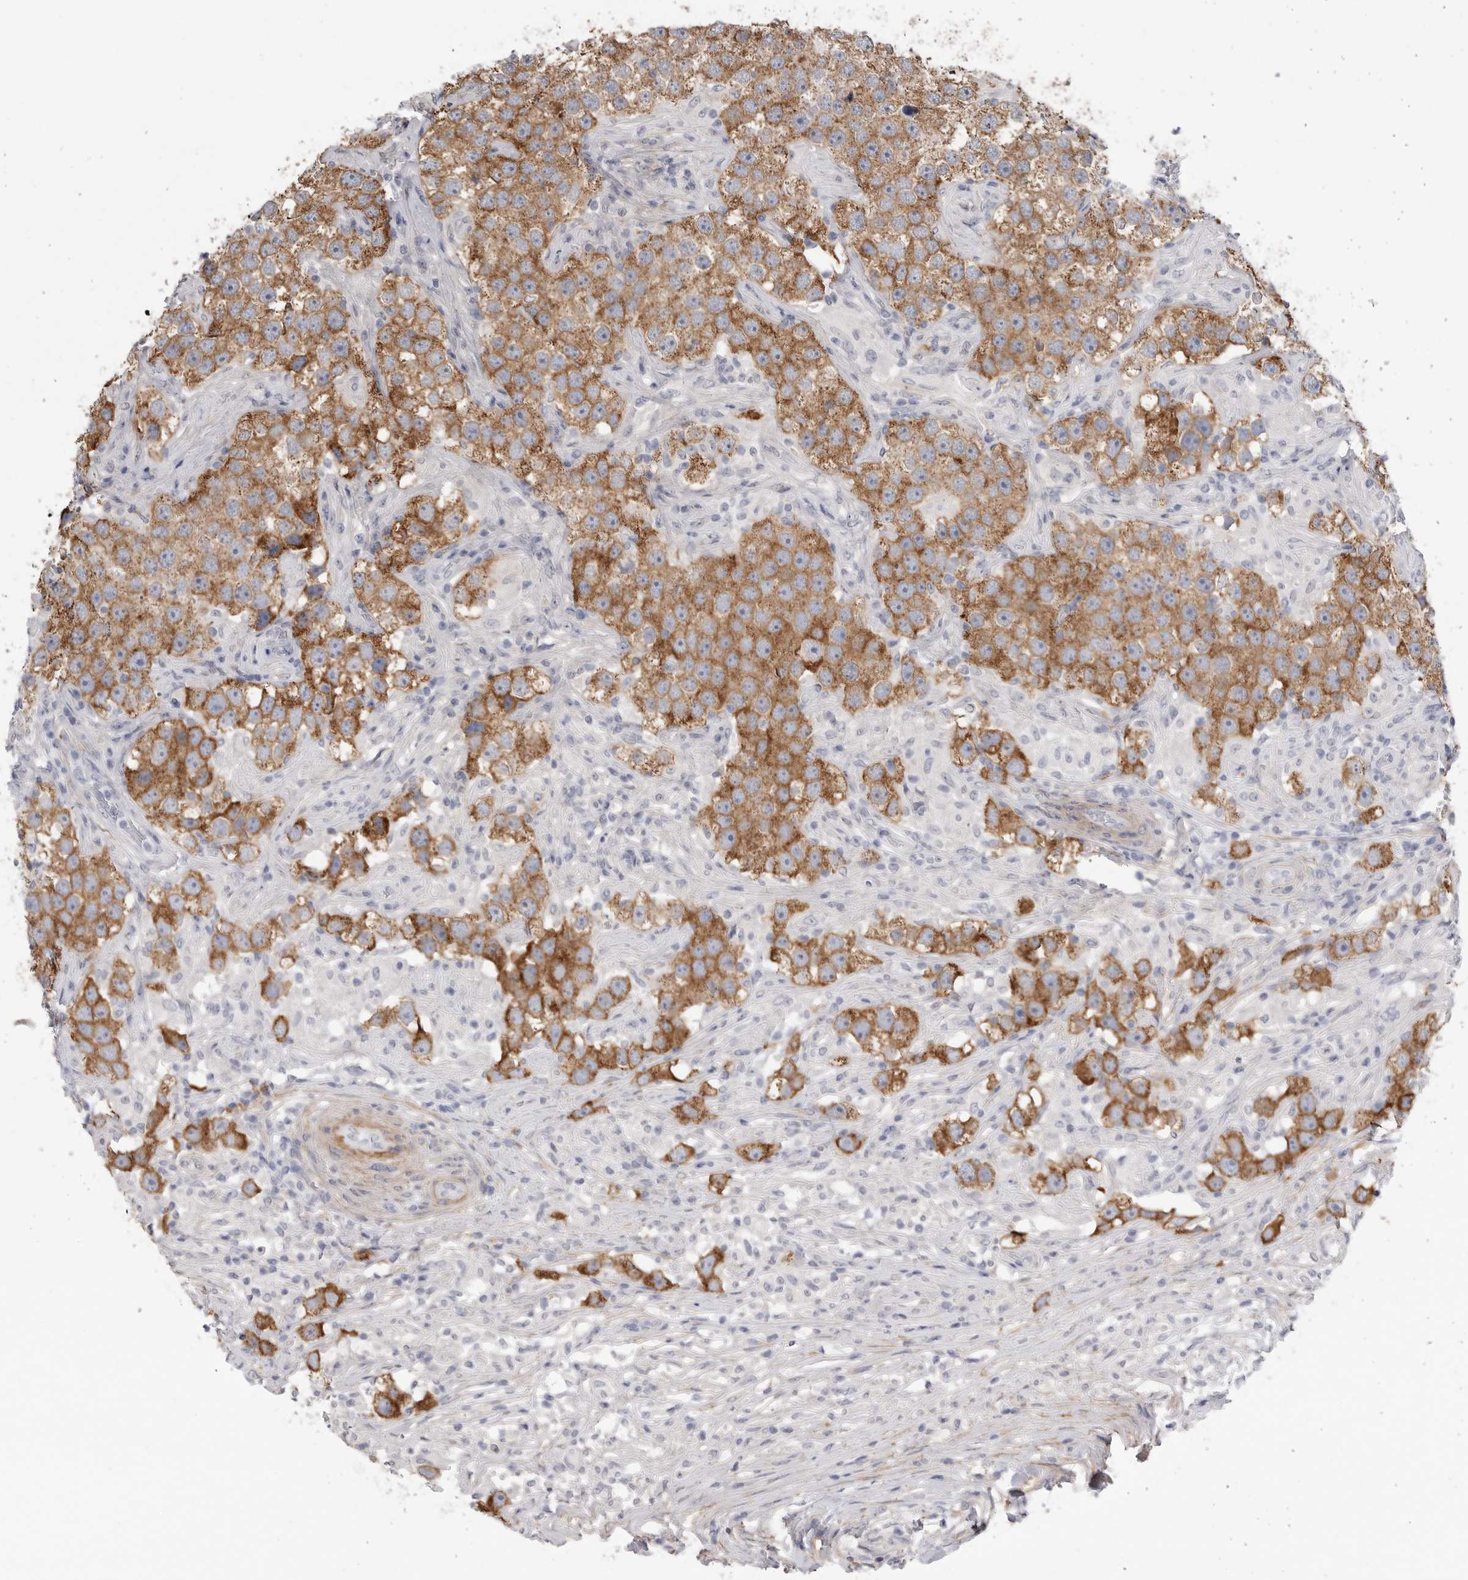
{"staining": {"intensity": "moderate", "quantity": ">75%", "location": "cytoplasmic/membranous"}, "tissue": "testis cancer", "cell_type": "Tumor cells", "image_type": "cancer", "snomed": [{"axis": "morphology", "description": "Seminoma, NOS"}, {"axis": "topography", "description": "Testis"}], "caption": "Protein staining of testis seminoma tissue demonstrates moderate cytoplasmic/membranous positivity in approximately >75% of tumor cells.", "gene": "AKAP12", "patient": {"sex": "male", "age": 49}}